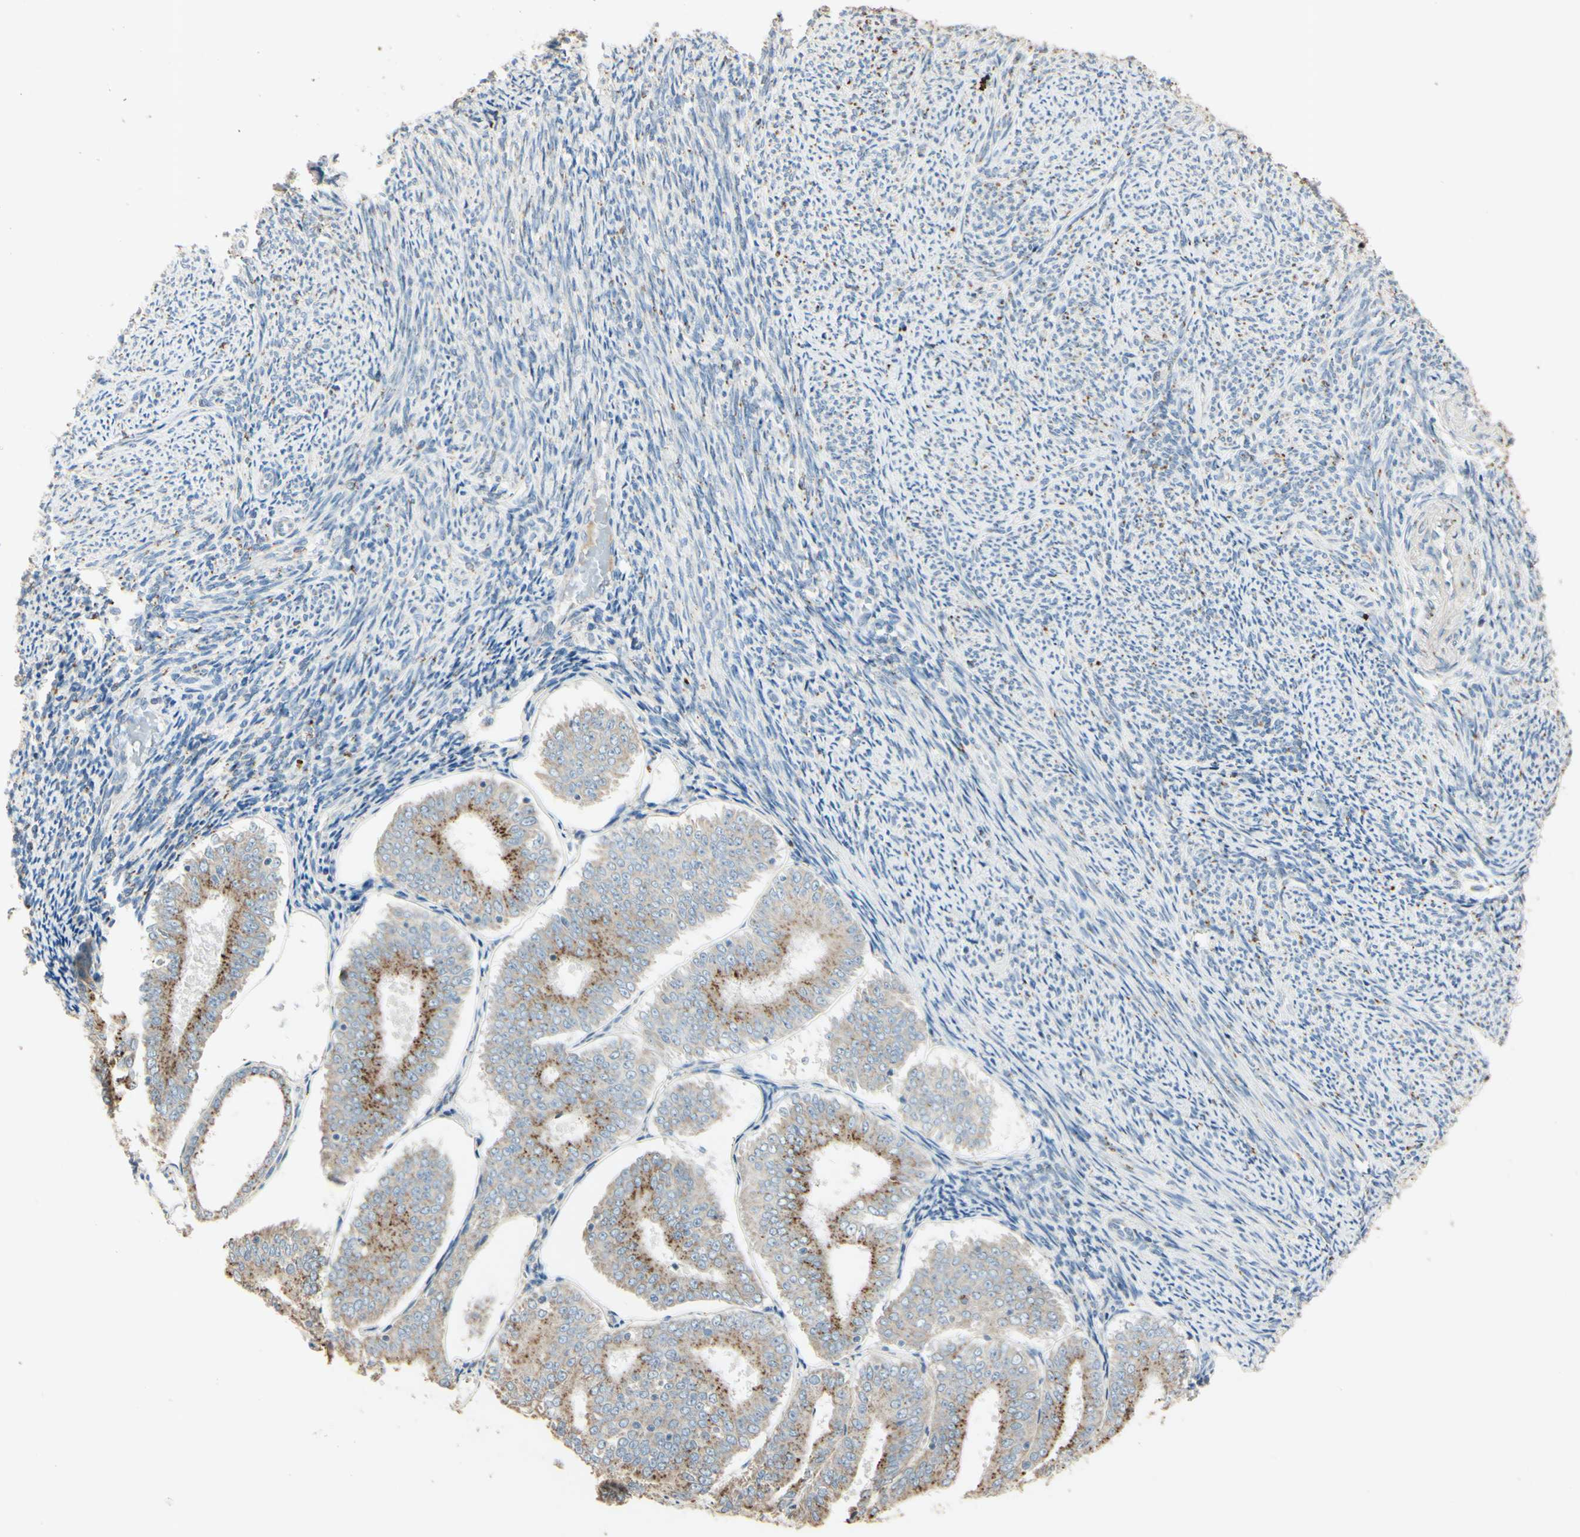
{"staining": {"intensity": "moderate", "quantity": "25%-75%", "location": "cytoplasmic/membranous"}, "tissue": "endometrial cancer", "cell_type": "Tumor cells", "image_type": "cancer", "snomed": [{"axis": "morphology", "description": "Adenocarcinoma, NOS"}, {"axis": "topography", "description": "Endometrium"}], "caption": "Immunohistochemical staining of human adenocarcinoma (endometrial) reveals medium levels of moderate cytoplasmic/membranous protein positivity in approximately 25%-75% of tumor cells.", "gene": "ANGPTL1", "patient": {"sex": "female", "age": 63}}